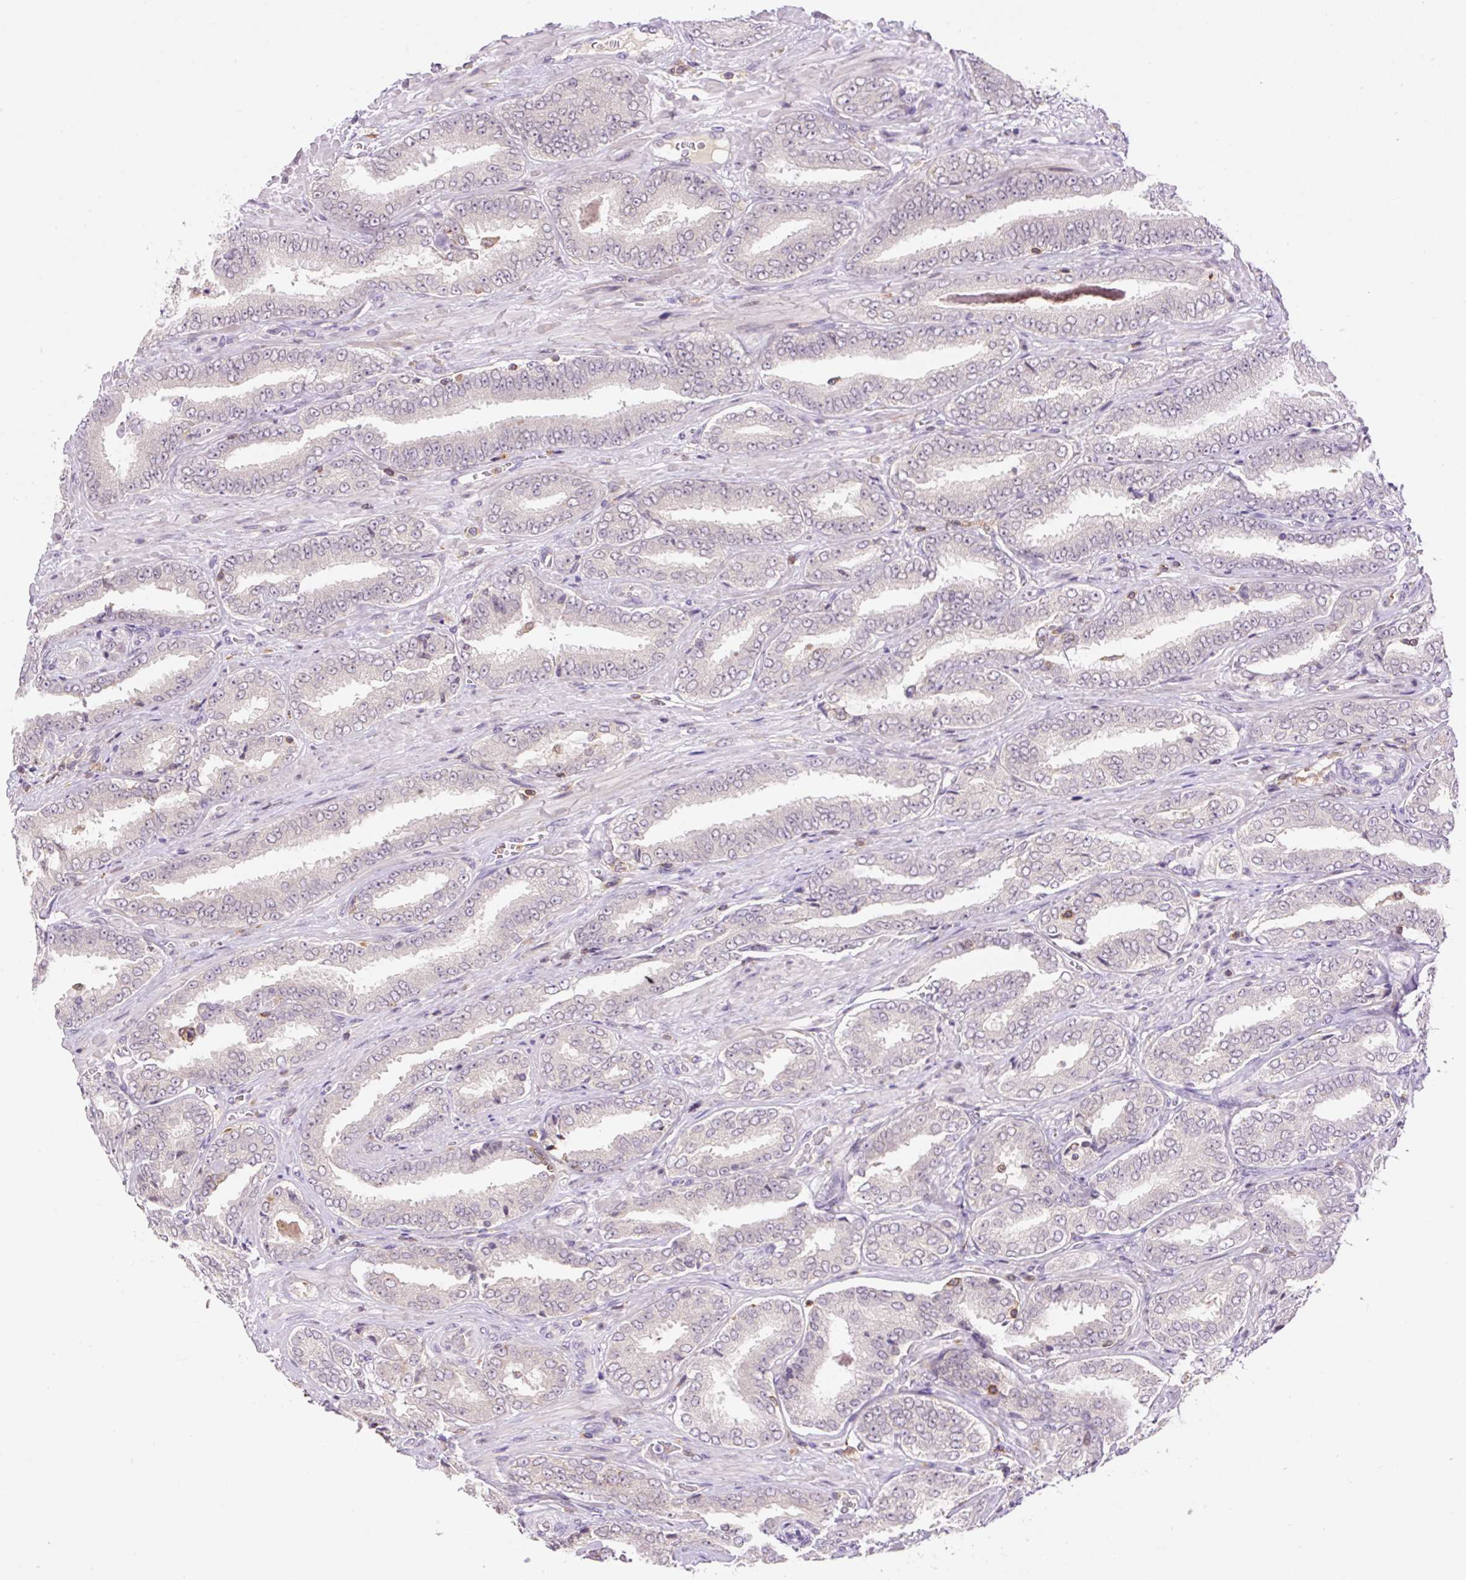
{"staining": {"intensity": "weak", "quantity": "<25%", "location": "cytoplasmic/membranous"}, "tissue": "prostate cancer", "cell_type": "Tumor cells", "image_type": "cancer", "snomed": [{"axis": "morphology", "description": "Adenocarcinoma, High grade"}, {"axis": "topography", "description": "Prostate"}], "caption": "This histopathology image is of prostate adenocarcinoma (high-grade) stained with immunohistochemistry to label a protein in brown with the nuclei are counter-stained blue. There is no staining in tumor cells.", "gene": "CARD11", "patient": {"sex": "male", "age": 72}}